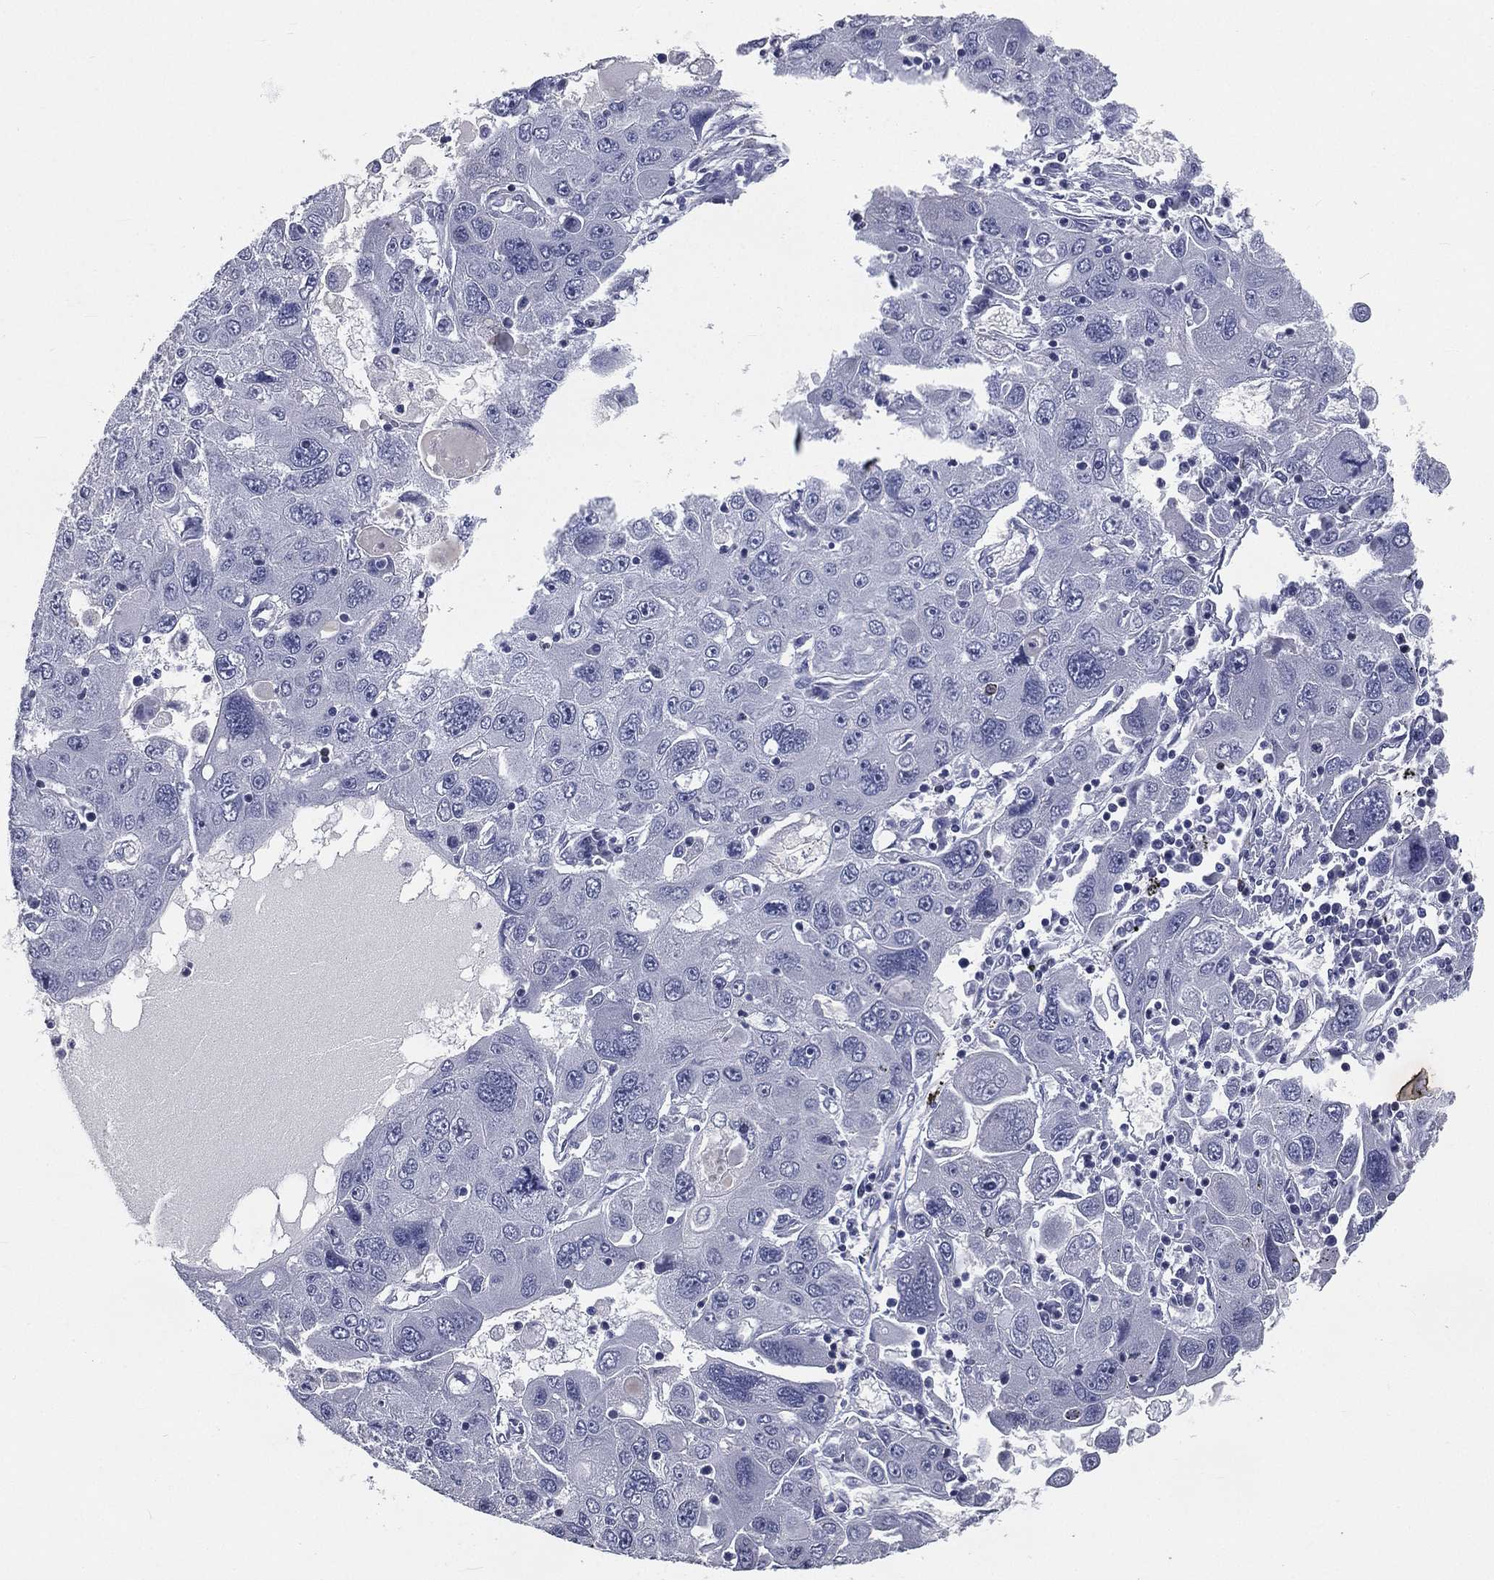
{"staining": {"intensity": "negative", "quantity": "none", "location": "none"}, "tissue": "stomach cancer", "cell_type": "Tumor cells", "image_type": "cancer", "snomed": [{"axis": "morphology", "description": "Adenocarcinoma, NOS"}, {"axis": "topography", "description": "Stomach"}], "caption": "Photomicrograph shows no significant protein positivity in tumor cells of adenocarcinoma (stomach).", "gene": "IFT27", "patient": {"sex": "male", "age": 56}}